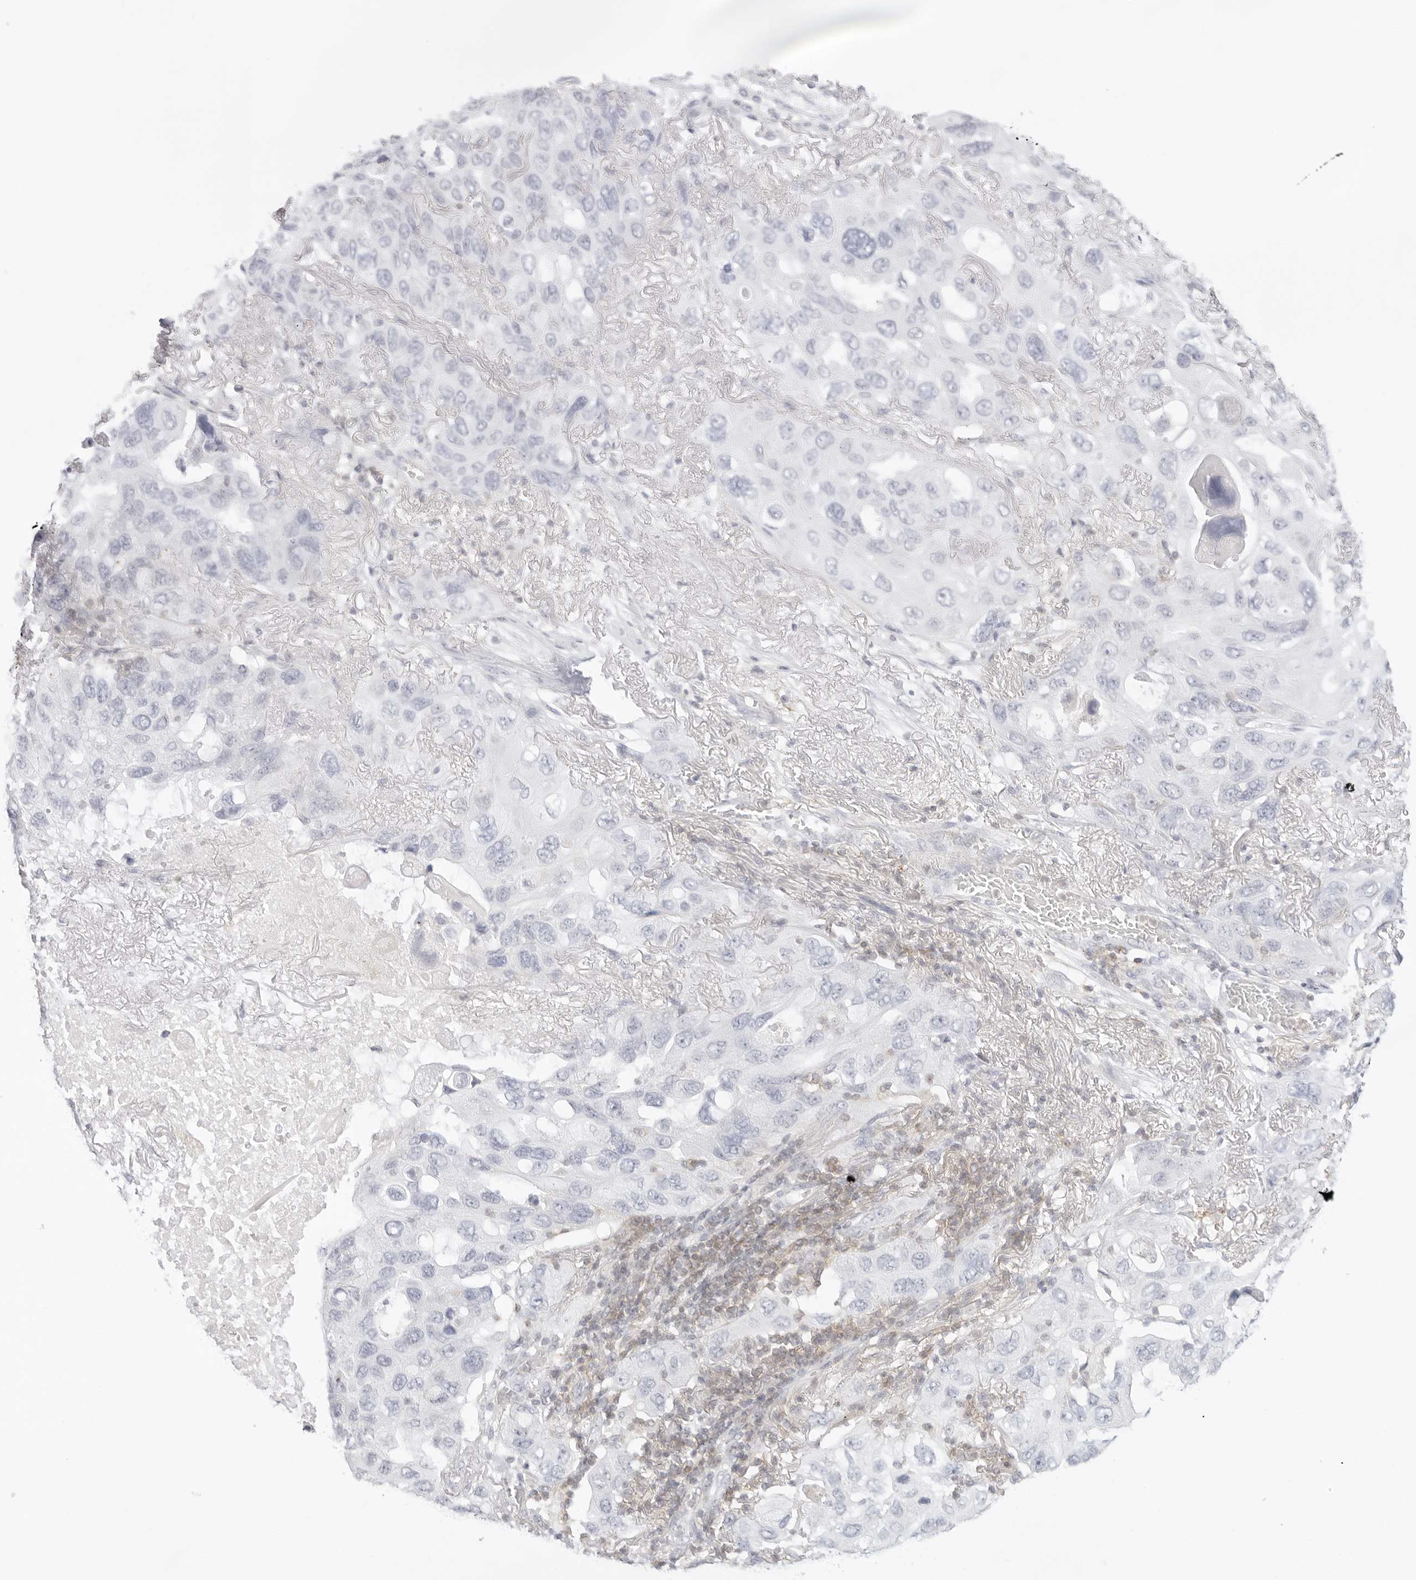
{"staining": {"intensity": "negative", "quantity": "none", "location": "none"}, "tissue": "lung cancer", "cell_type": "Tumor cells", "image_type": "cancer", "snomed": [{"axis": "morphology", "description": "Squamous cell carcinoma, NOS"}, {"axis": "topography", "description": "Lung"}], "caption": "Immunohistochemistry (IHC) of human lung cancer (squamous cell carcinoma) exhibits no expression in tumor cells.", "gene": "TNFRSF14", "patient": {"sex": "female", "age": 73}}